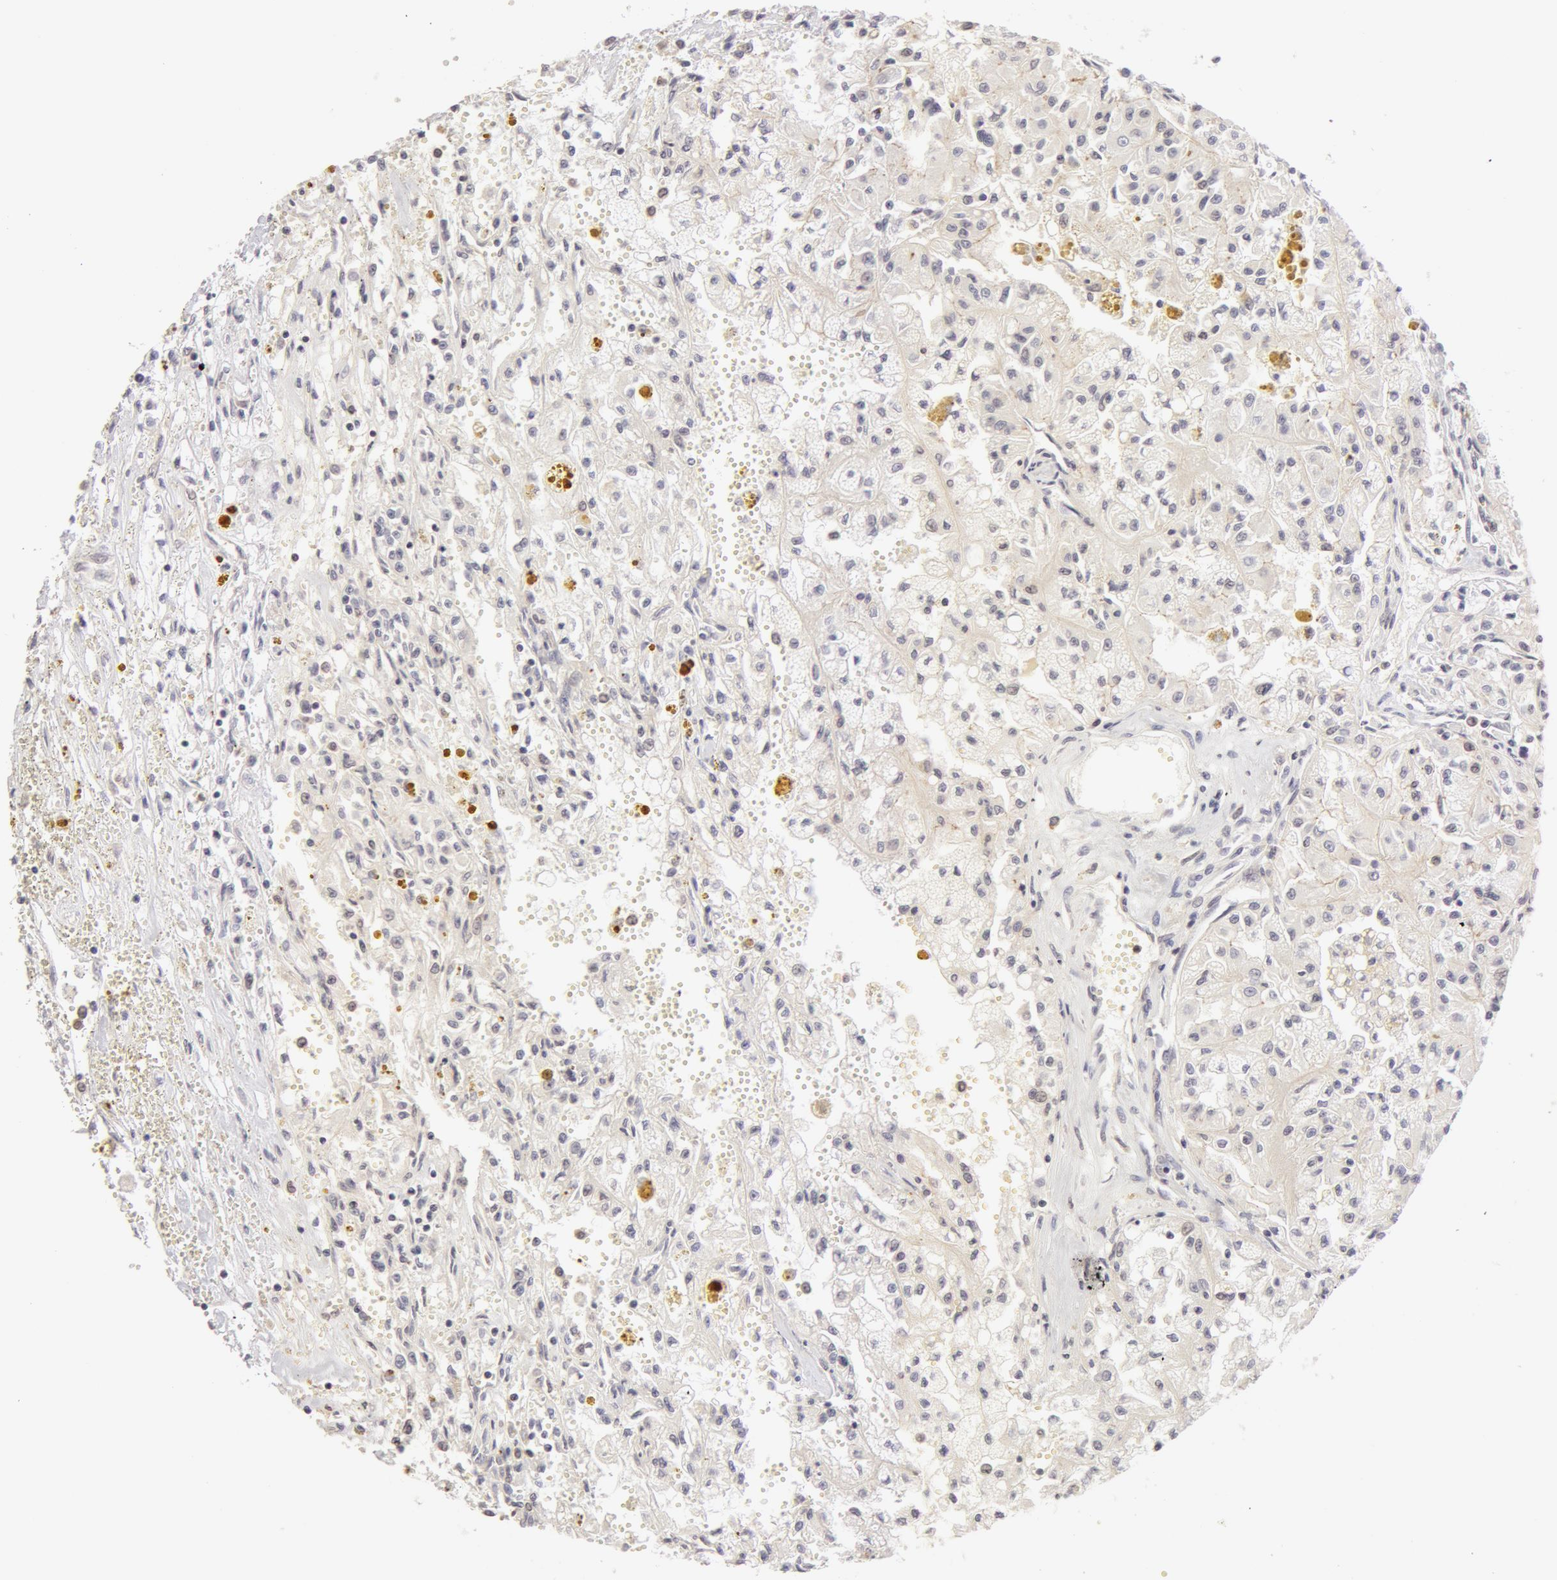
{"staining": {"intensity": "negative", "quantity": "none", "location": "none"}, "tissue": "renal cancer", "cell_type": "Tumor cells", "image_type": "cancer", "snomed": [{"axis": "morphology", "description": "Adenocarcinoma, NOS"}, {"axis": "topography", "description": "Kidney"}], "caption": "The micrograph demonstrates no staining of tumor cells in renal adenocarcinoma.", "gene": "ADAM10", "patient": {"sex": "male", "age": 78}}